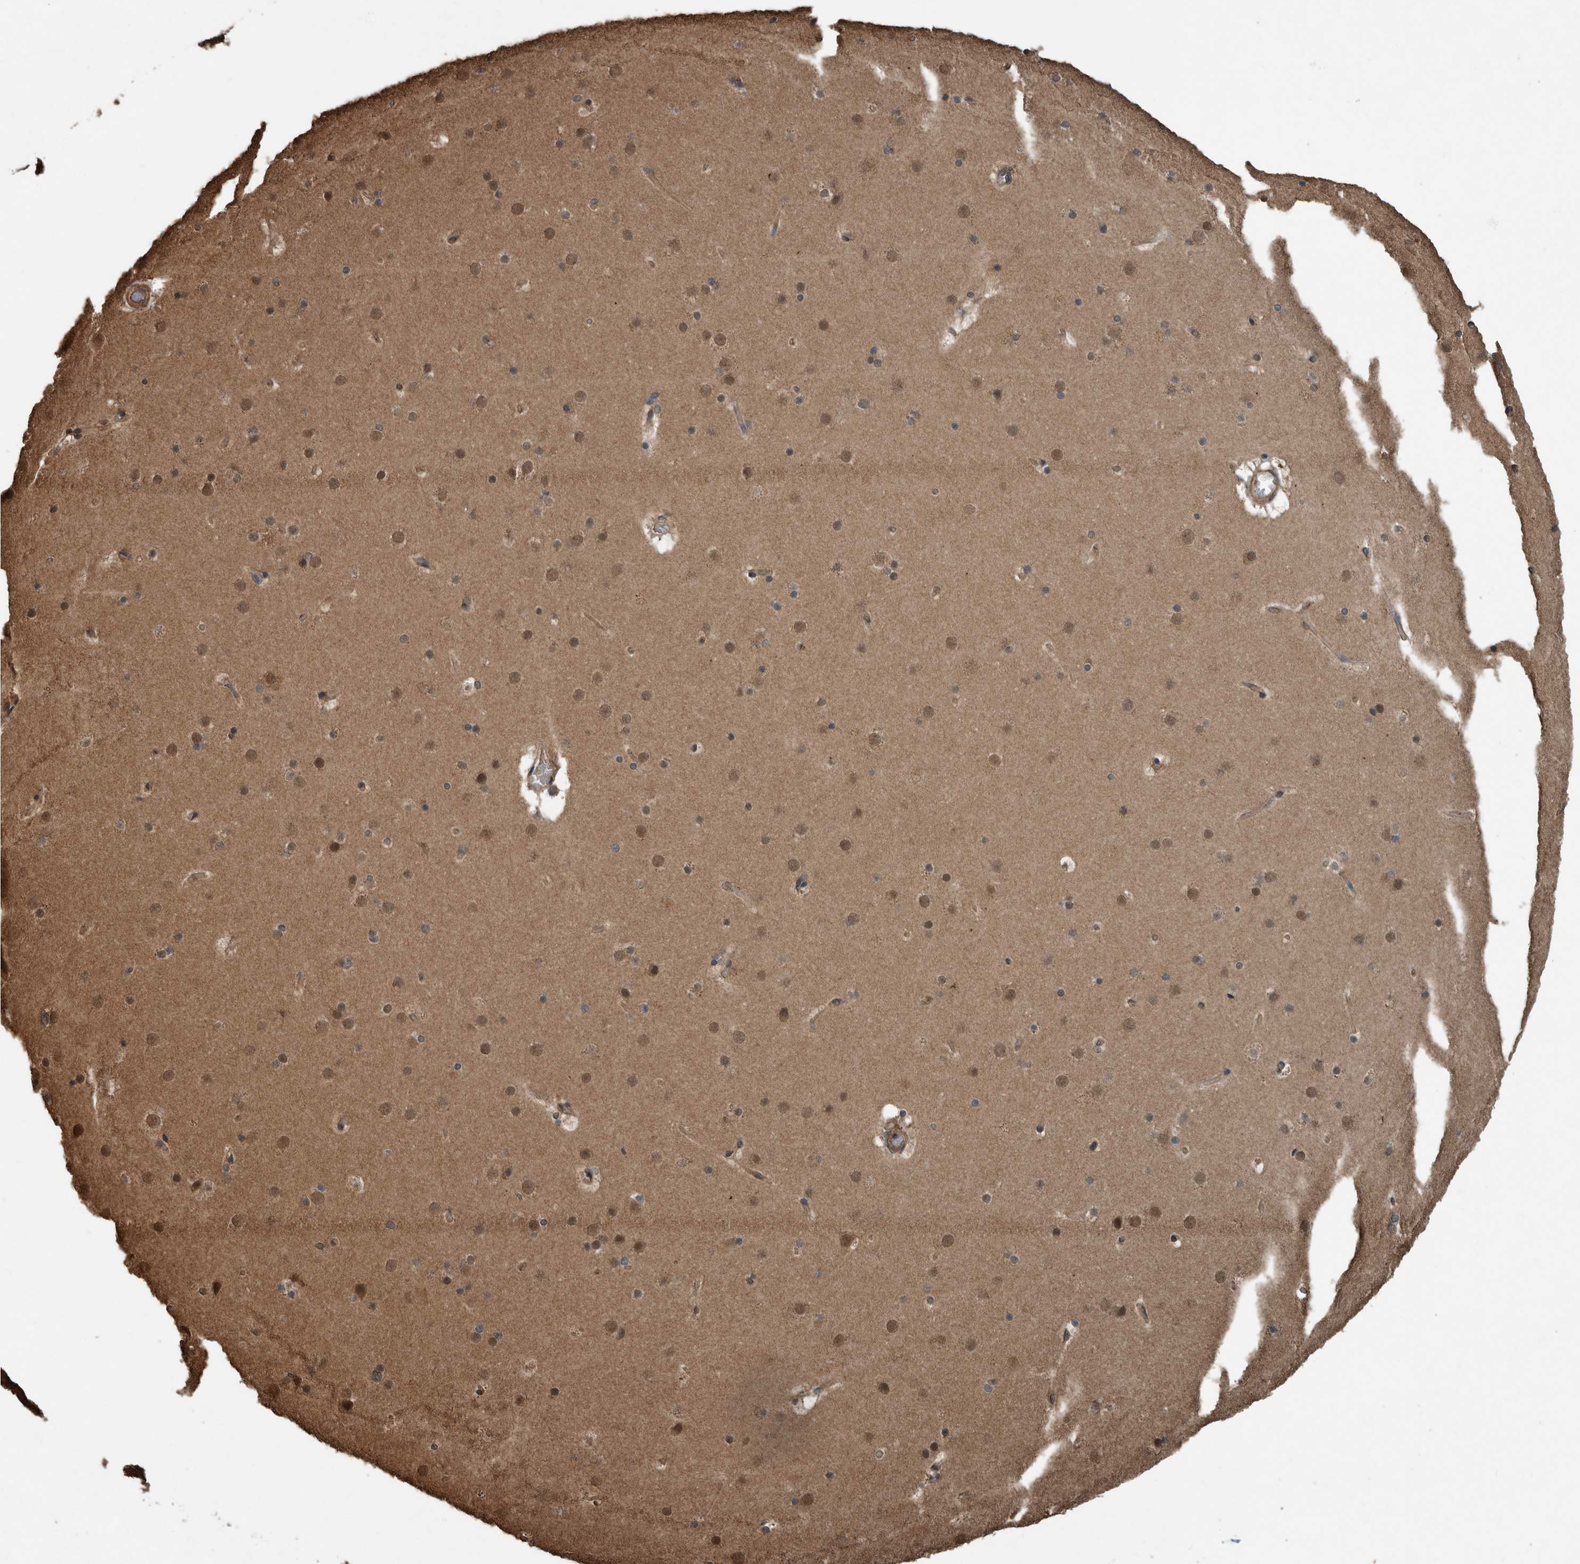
{"staining": {"intensity": "moderate", "quantity": ">75%", "location": "cytoplasmic/membranous"}, "tissue": "cerebral cortex", "cell_type": "Endothelial cells", "image_type": "normal", "snomed": [{"axis": "morphology", "description": "Normal tissue, NOS"}, {"axis": "topography", "description": "Cerebral cortex"}], "caption": "High-magnification brightfield microscopy of benign cerebral cortex stained with DAB (brown) and counterstained with hematoxylin (blue). endothelial cells exhibit moderate cytoplasmic/membranous positivity is identified in approximately>75% of cells. The staining is performed using DAB (3,3'-diaminobenzidine) brown chromogen to label protein expression. The nuclei are counter-stained blue using hematoxylin.", "gene": "ARHGEF12", "patient": {"sex": "male", "age": 57}}